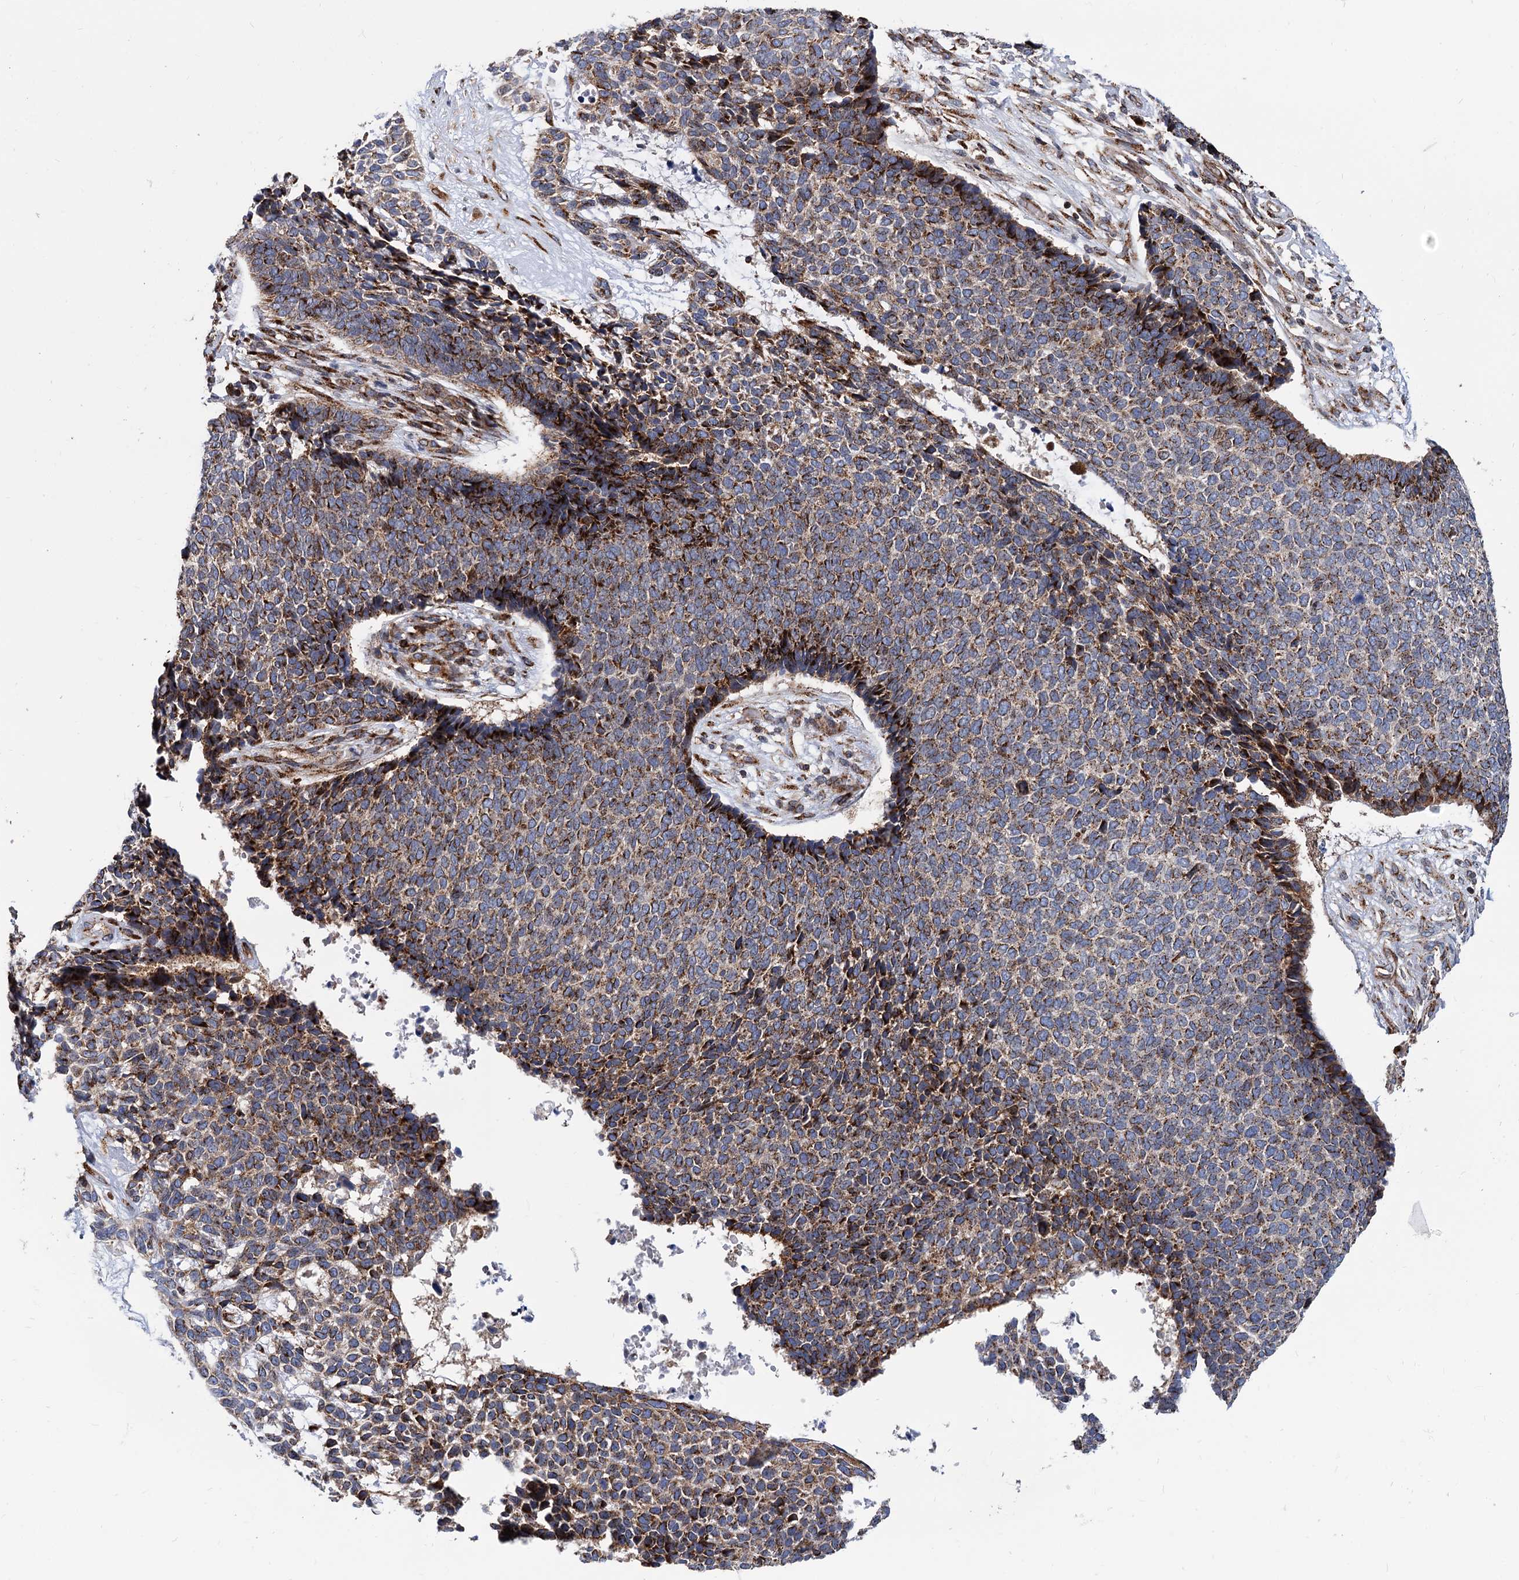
{"staining": {"intensity": "moderate", "quantity": ">75%", "location": "cytoplasmic/membranous"}, "tissue": "skin cancer", "cell_type": "Tumor cells", "image_type": "cancer", "snomed": [{"axis": "morphology", "description": "Basal cell carcinoma"}, {"axis": "topography", "description": "Skin"}], "caption": "This image demonstrates immunohistochemistry staining of skin basal cell carcinoma, with medium moderate cytoplasmic/membranous positivity in about >75% of tumor cells.", "gene": "SUPT20H", "patient": {"sex": "female", "age": 84}}